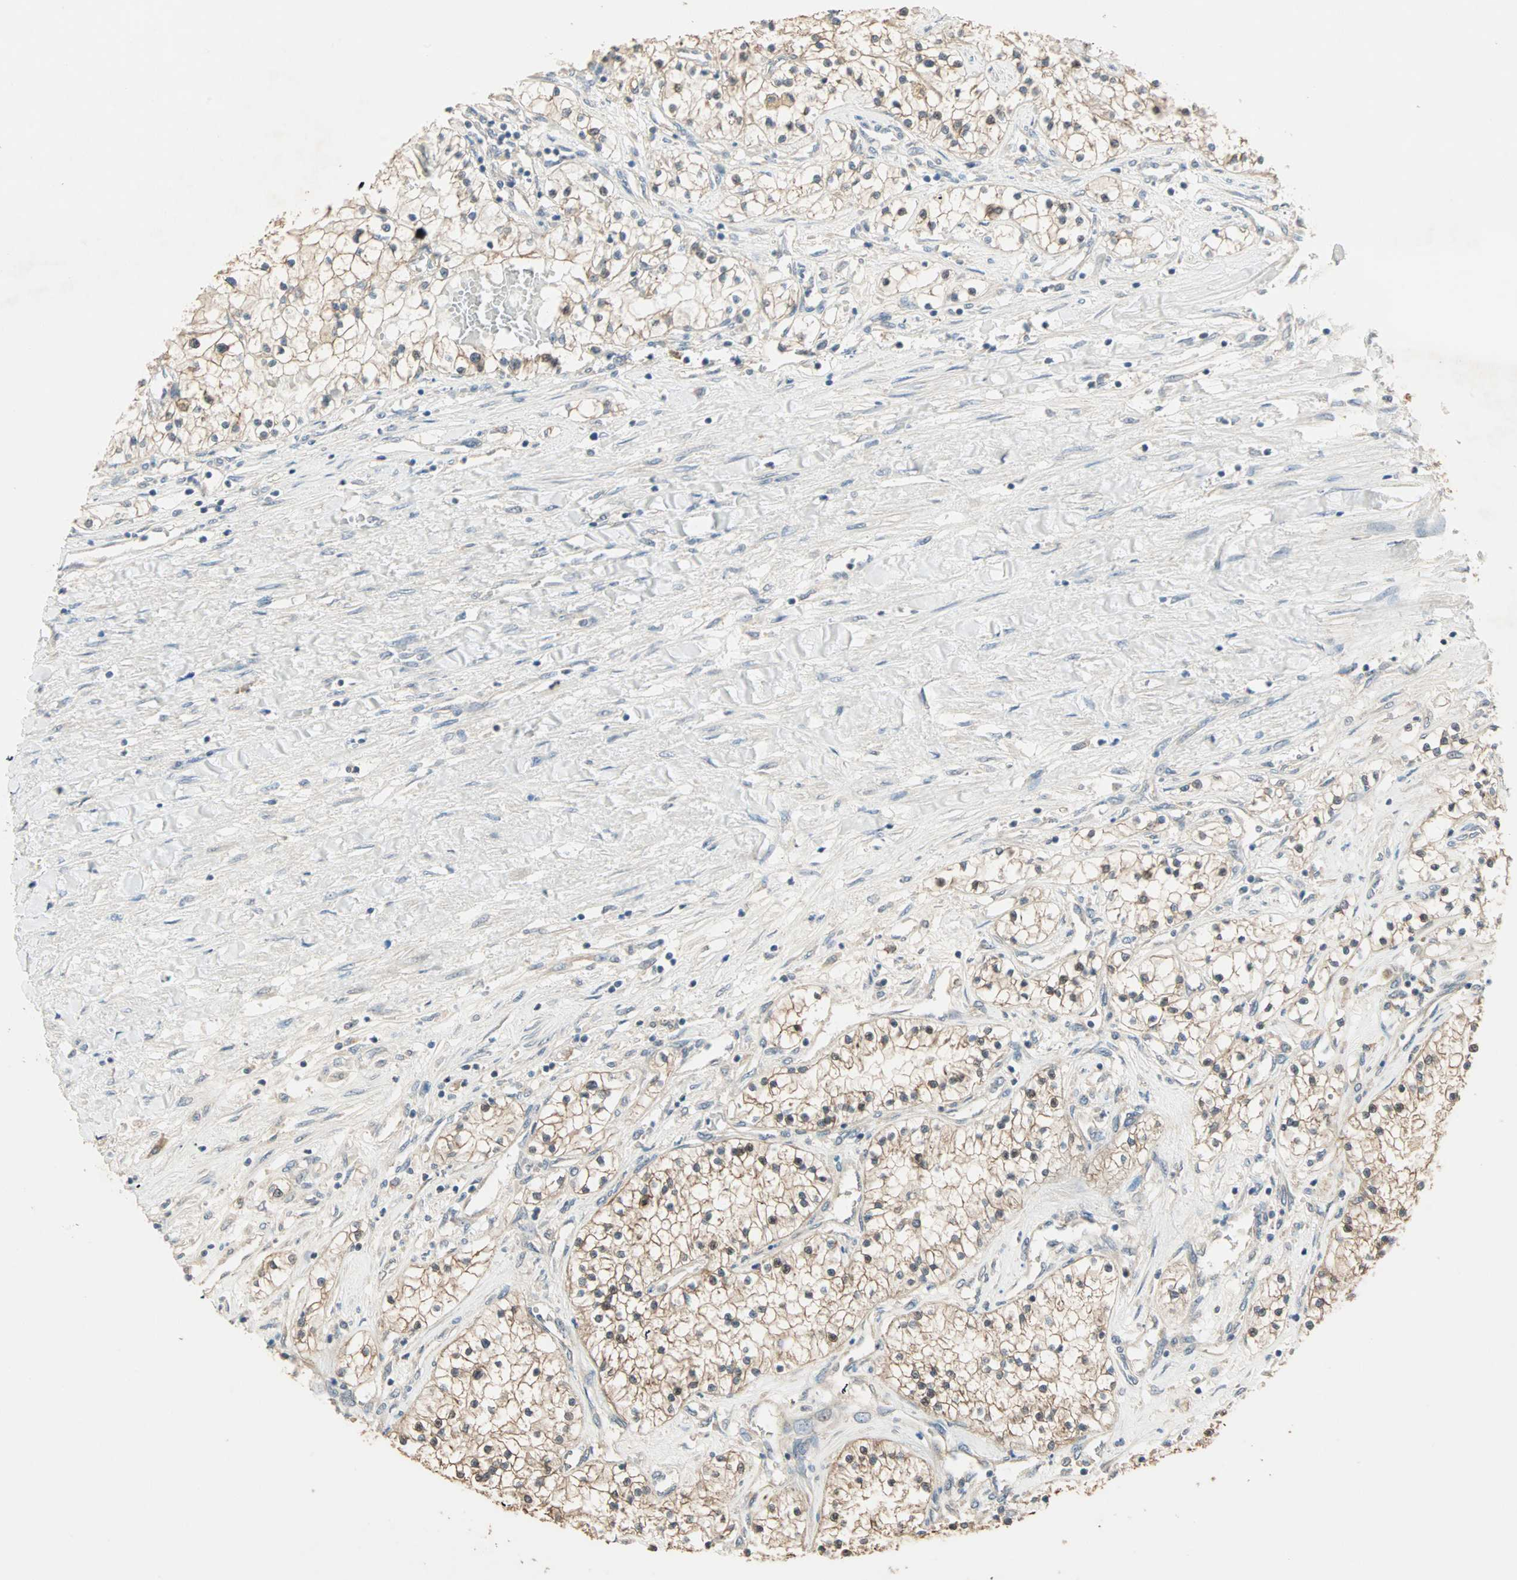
{"staining": {"intensity": "moderate", "quantity": ">75%", "location": "cytoplasmic/membranous,nuclear"}, "tissue": "renal cancer", "cell_type": "Tumor cells", "image_type": "cancer", "snomed": [{"axis": "morphology", "description": "Adenocarcinoma, NOS"}, {"axis": "topography", "description": "Kidney"}], "caption": "Immunohistochemistry of human adenocarcinoma (renal) exhibits medium levels of moderate cytoplasmic/membranous and nuclear positivity in about >75% of tumor cells.", "gene": "TTF2", "patient": {"sex": "male", "age": 68}}